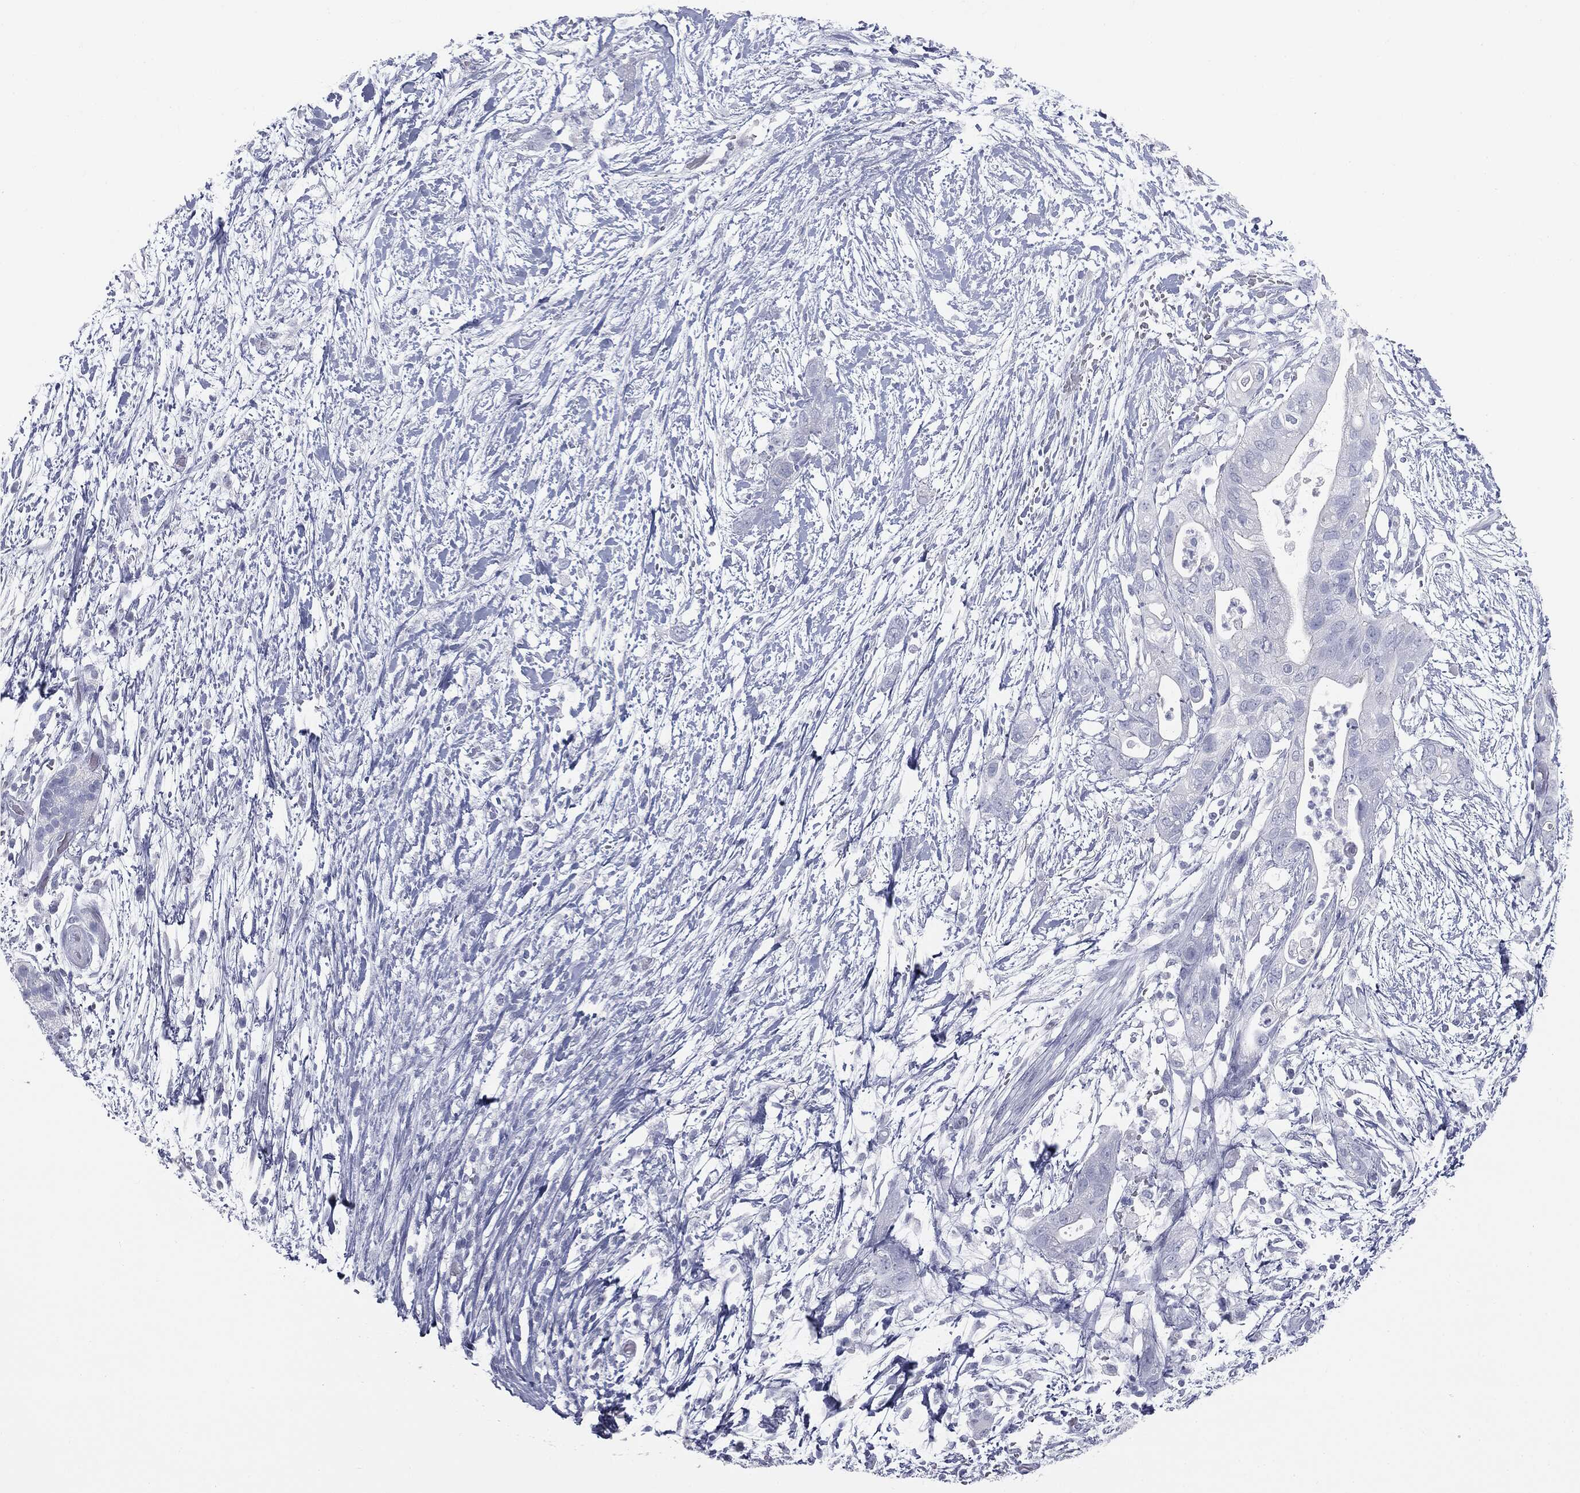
{"staining": {"intensity": "negative", "quantity": "none", "location": "none"}, "tissue": "pancreatic cancer", "cell_type": "Tumor cells", "image_type": "cancer", "snomed": [{"axis": "morphology", "description": "Adenocarcinoma, NOS"}, {"axis": "topography", "description": "Pancreas"}], "caption": "Immunohistochemical staining of human pancreatic cancer demonstrates no significant expression in tumor cells.", "gene": "TPO", "patient": {"sex": "female", "age": 72}}